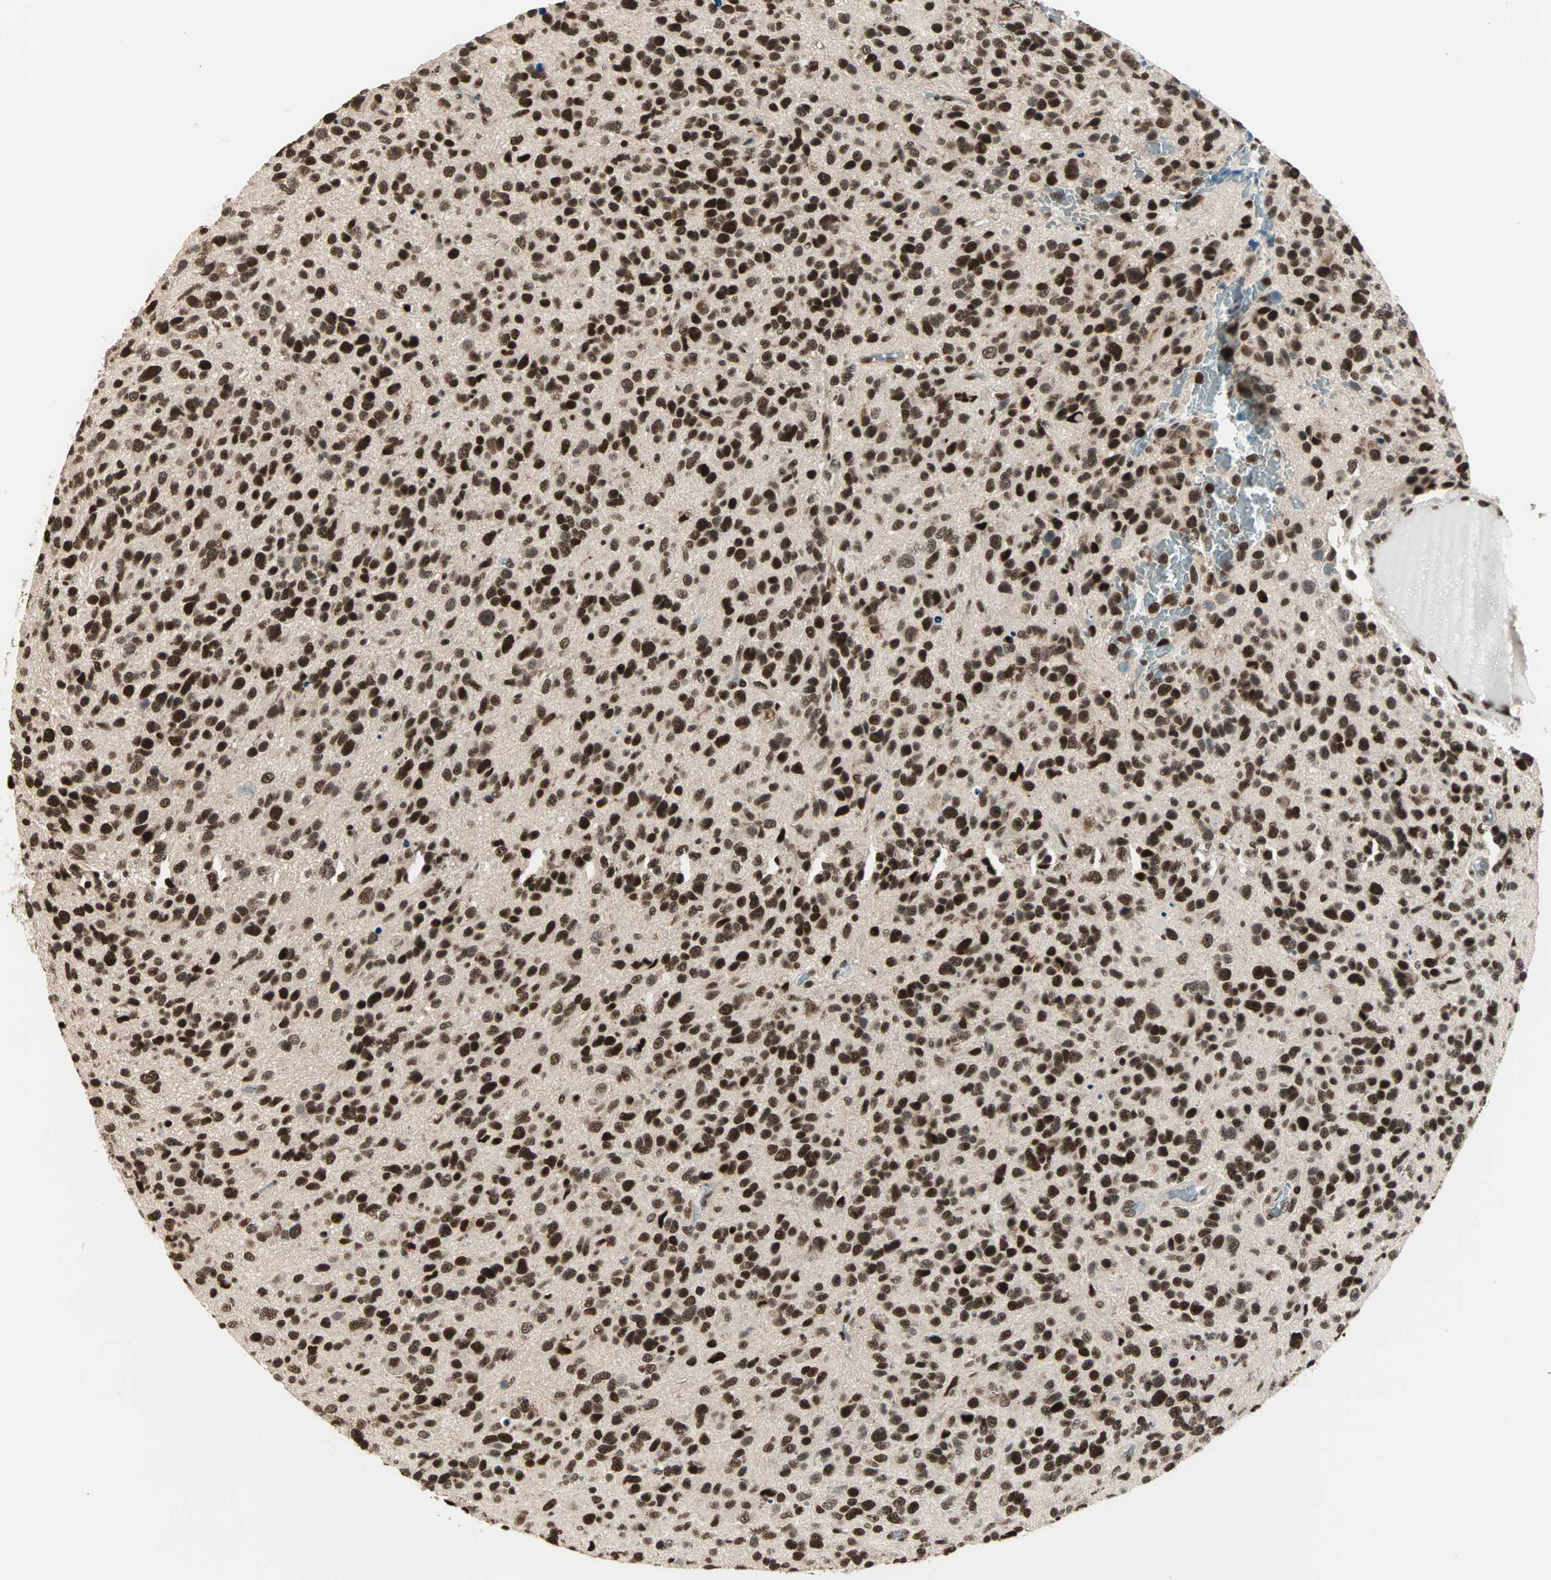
{"staining": {"intensity": "strong", "quantity": ">75%", "location": "nuclear"}, "tissue": "glioma", "cell_type": "Tumor cells", "image_type": "cancer", "snomed": [{"axis": "morphology", "description": "Glioma, malignant, High grade"}, {"axis": "topography", "description": "Brain"}], "caption": "This is a micrograph of immunohistochemistry (IHC) staining of high-grade glioma (malignant), which shows strong positivity in the nuclear of tumor cells.", "gene": "MDC1", "patient": {"sex": "female", "age": 58}}